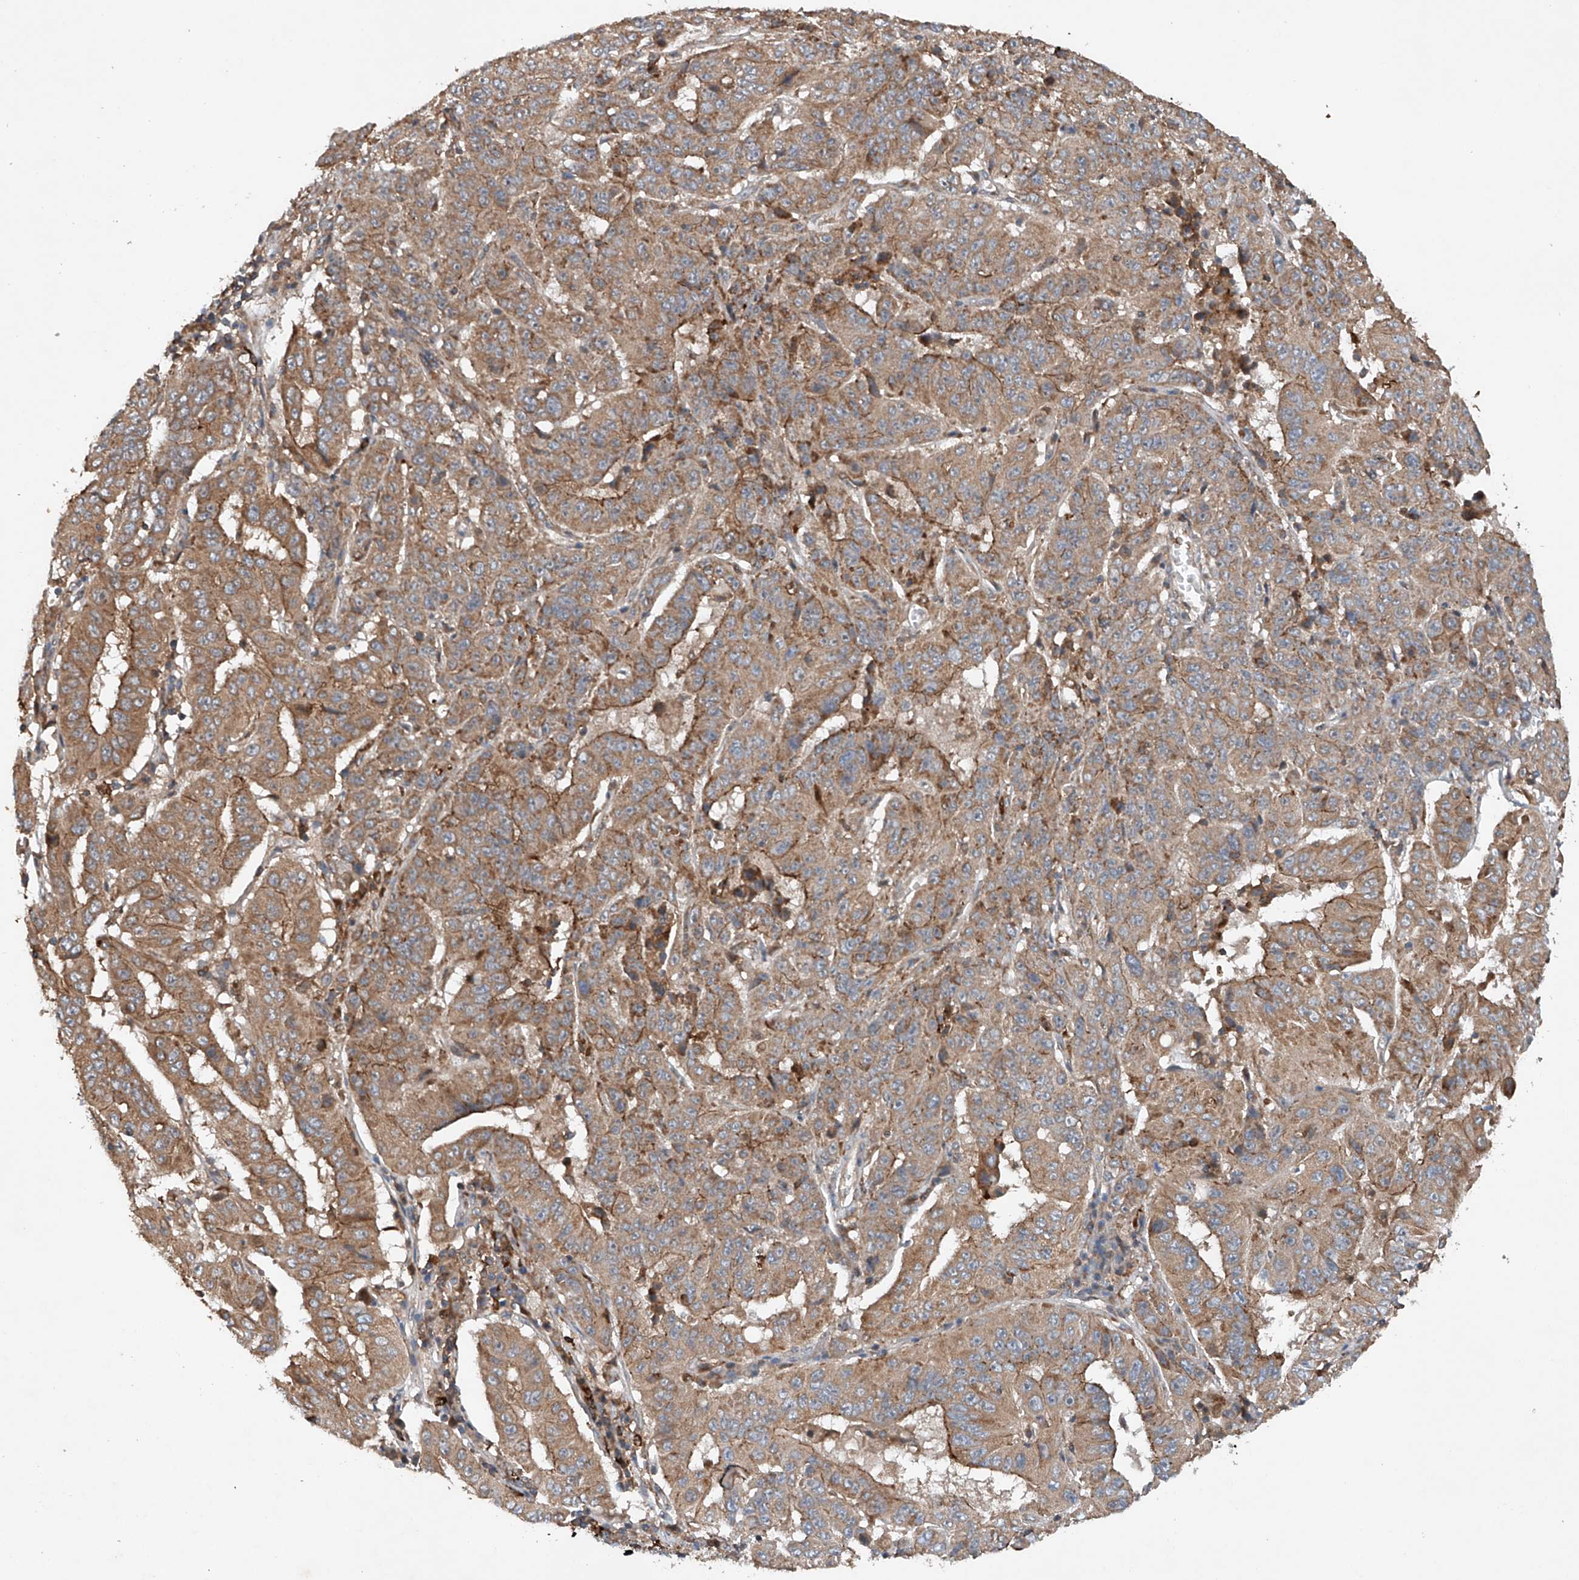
{"staining": {"intensity": "moderate", "quantity": ">75%", "location": "cytoplasmic/membranous"}, "tissue": "pancreatic cancer", "cell_type": "Tumor cells", "image_type": "cancer", "snomed": [{"axis": "morphology", "description": "Adenocarcinoma, NOS"}, {"axis": "topography", "description": "Pancreas"}], "caption": "Immunohistochemistry (IHC) (DAB) staining of human pancreatic cancer demonstrates moderate cytoplasmic/membranous protein positivity in about >75% of tumor cells.", "gene": "CEP85L", "patient": {"sex": "male", "age": 63}}